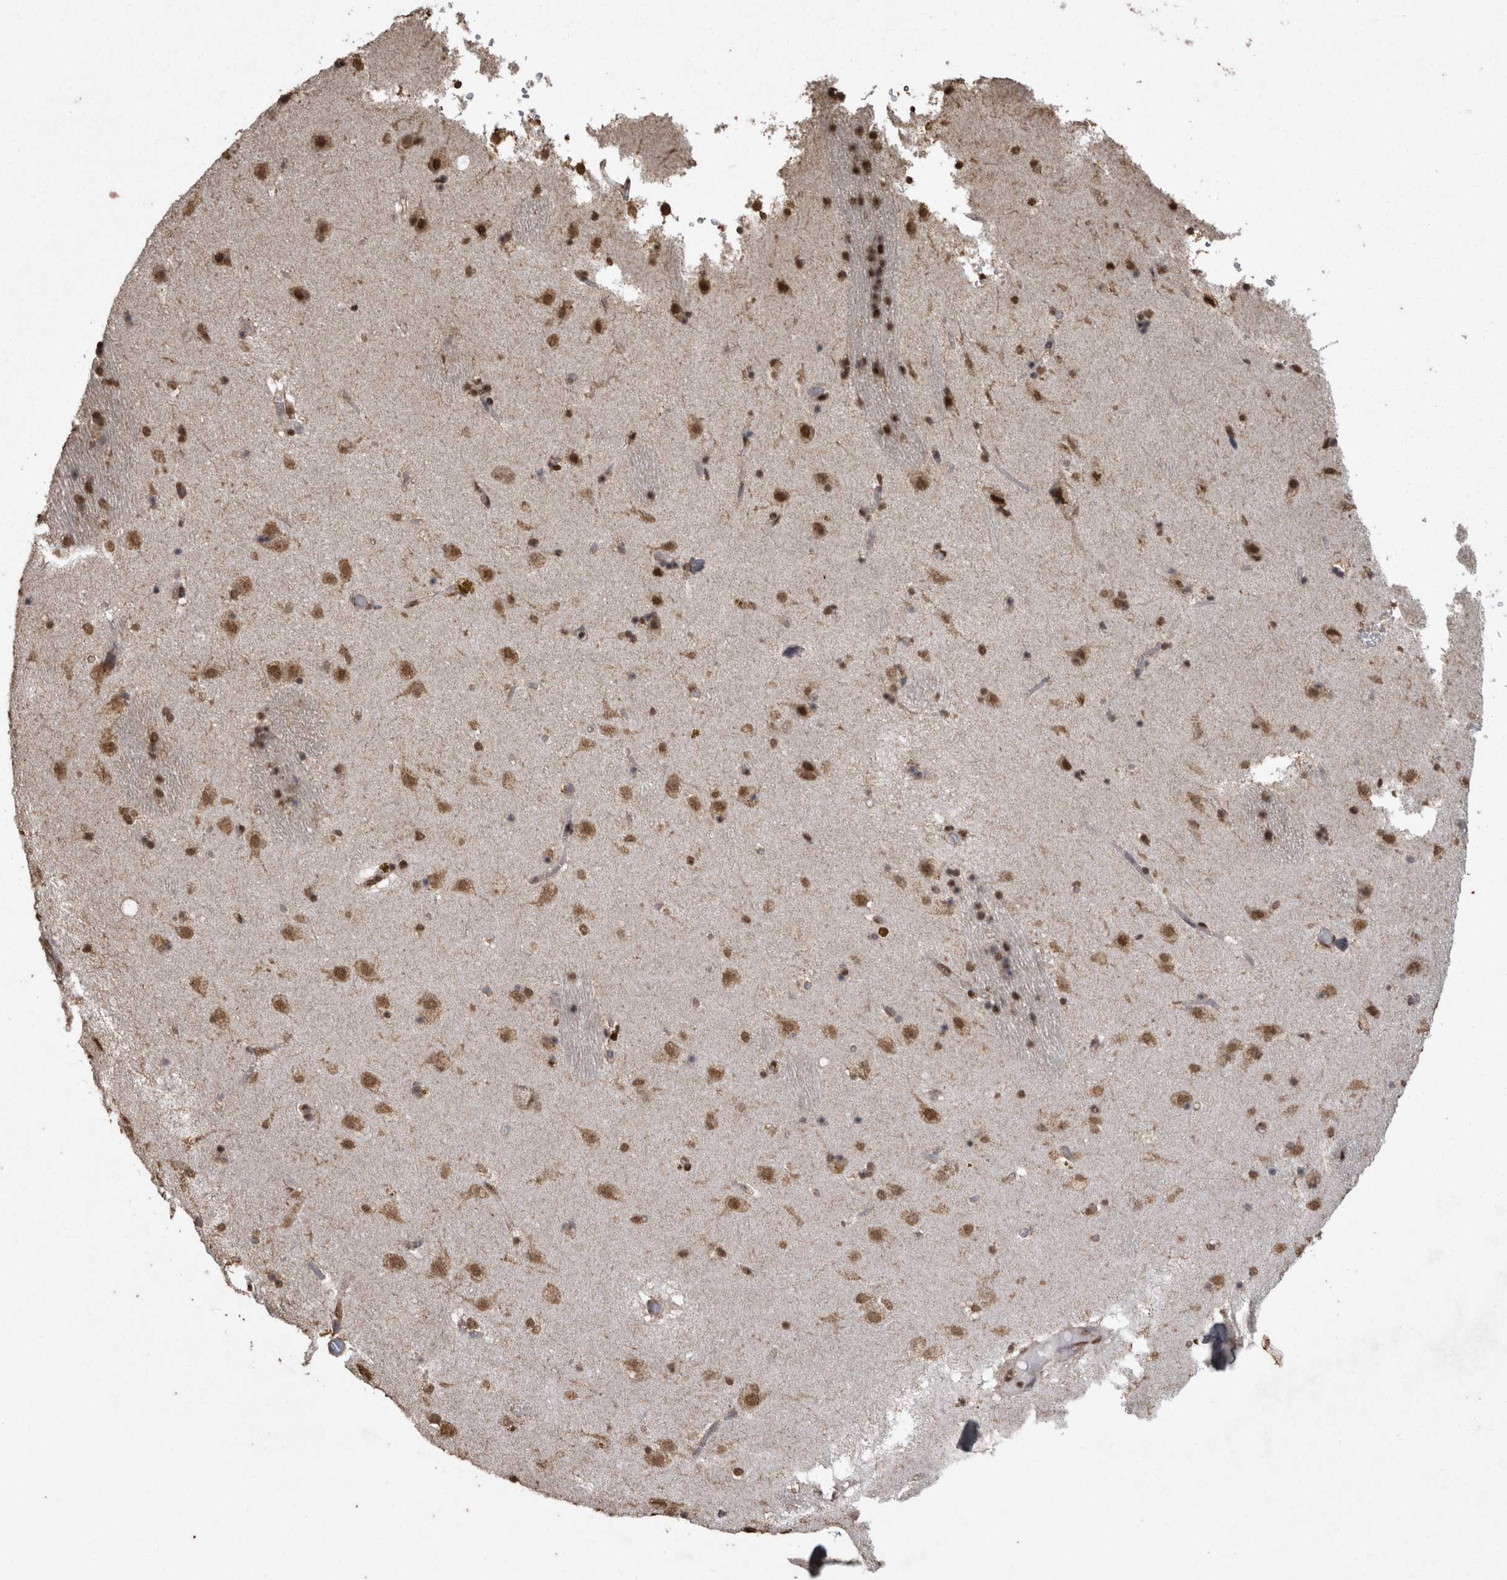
{"staining": {"intensity": "moderate", "quantity": ">75%", "location": "nuclear"}, "tissue": "caudate", "cell_type": "Glial cells", "image_type": "normal", "snomed": [{"axis": "morphology", "description": "Normal tissue, NOS"}, {"axis": "topography", "description": "Lateral ventricle wall"}], "caption": "Immunohistochemical staining of normal human caudate exhibits moderate nuclear protein positivity in approximately >75% of glial cells. (IHC, brightfield microscopy, high magnification).", "gene": "SMAD7", "patient": {"sex": "male", "age": 70}}